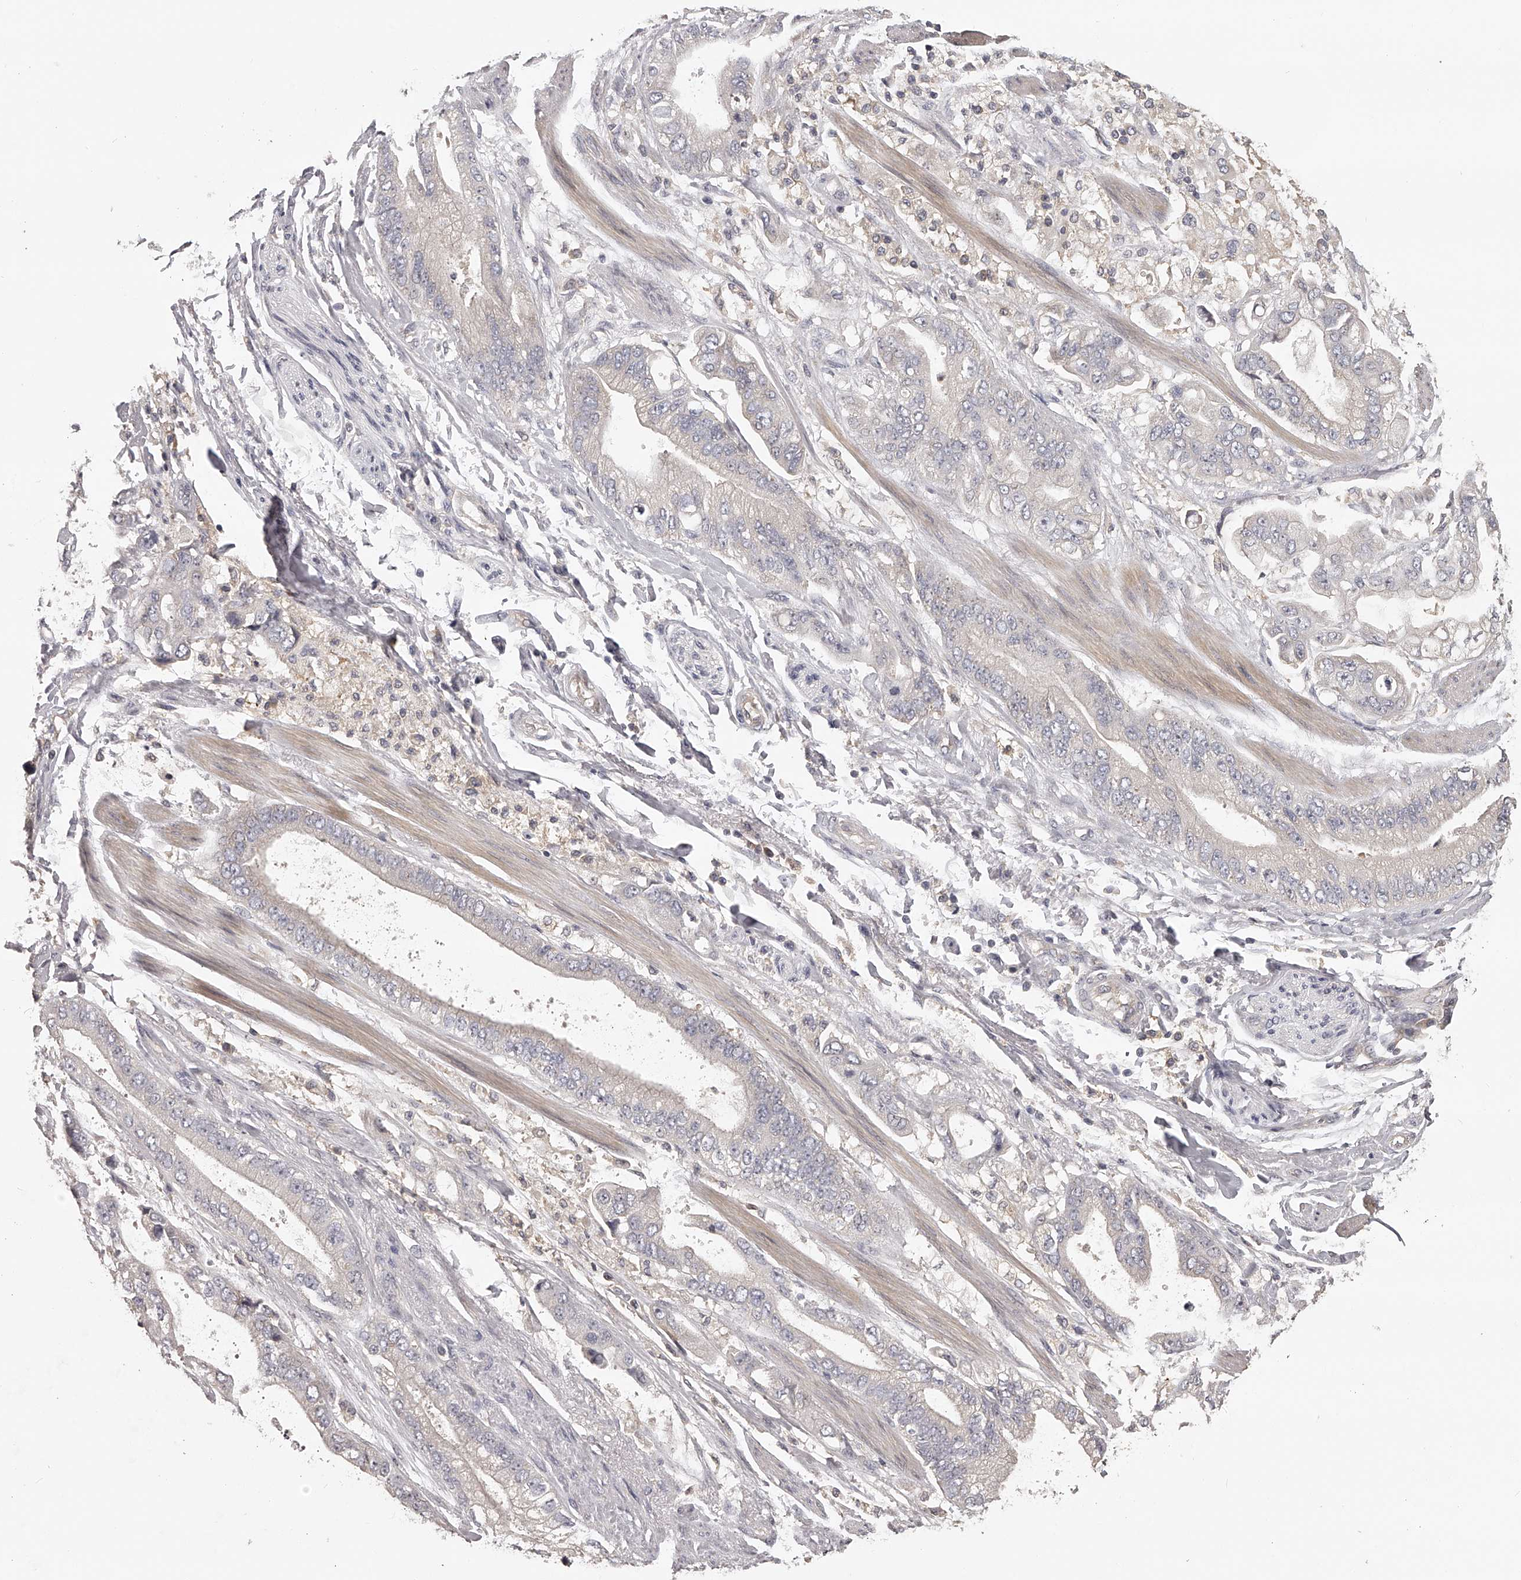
{"staining": {"intensity": "negative", "quantity": "none", "location": "none"}, "tissue": "stomach cancer", "cell_type": "Tumor cells", "image_type": "cancer", "snomed": [{"axis": "morphology", "description": "Normal tissue, NOS"}, {"axis": "morphology", "description": "Adenocarcinoma, NOS"}, {"axis": "topography", "description": "Stomach"}], "caption": "Immunohistochemical staining of human stomach cancer (adenocarcinoma) demonstrates no significant positivity in tumor cells.", "gene": "TNN", "patient": {"sex": "male", "age": 62}}